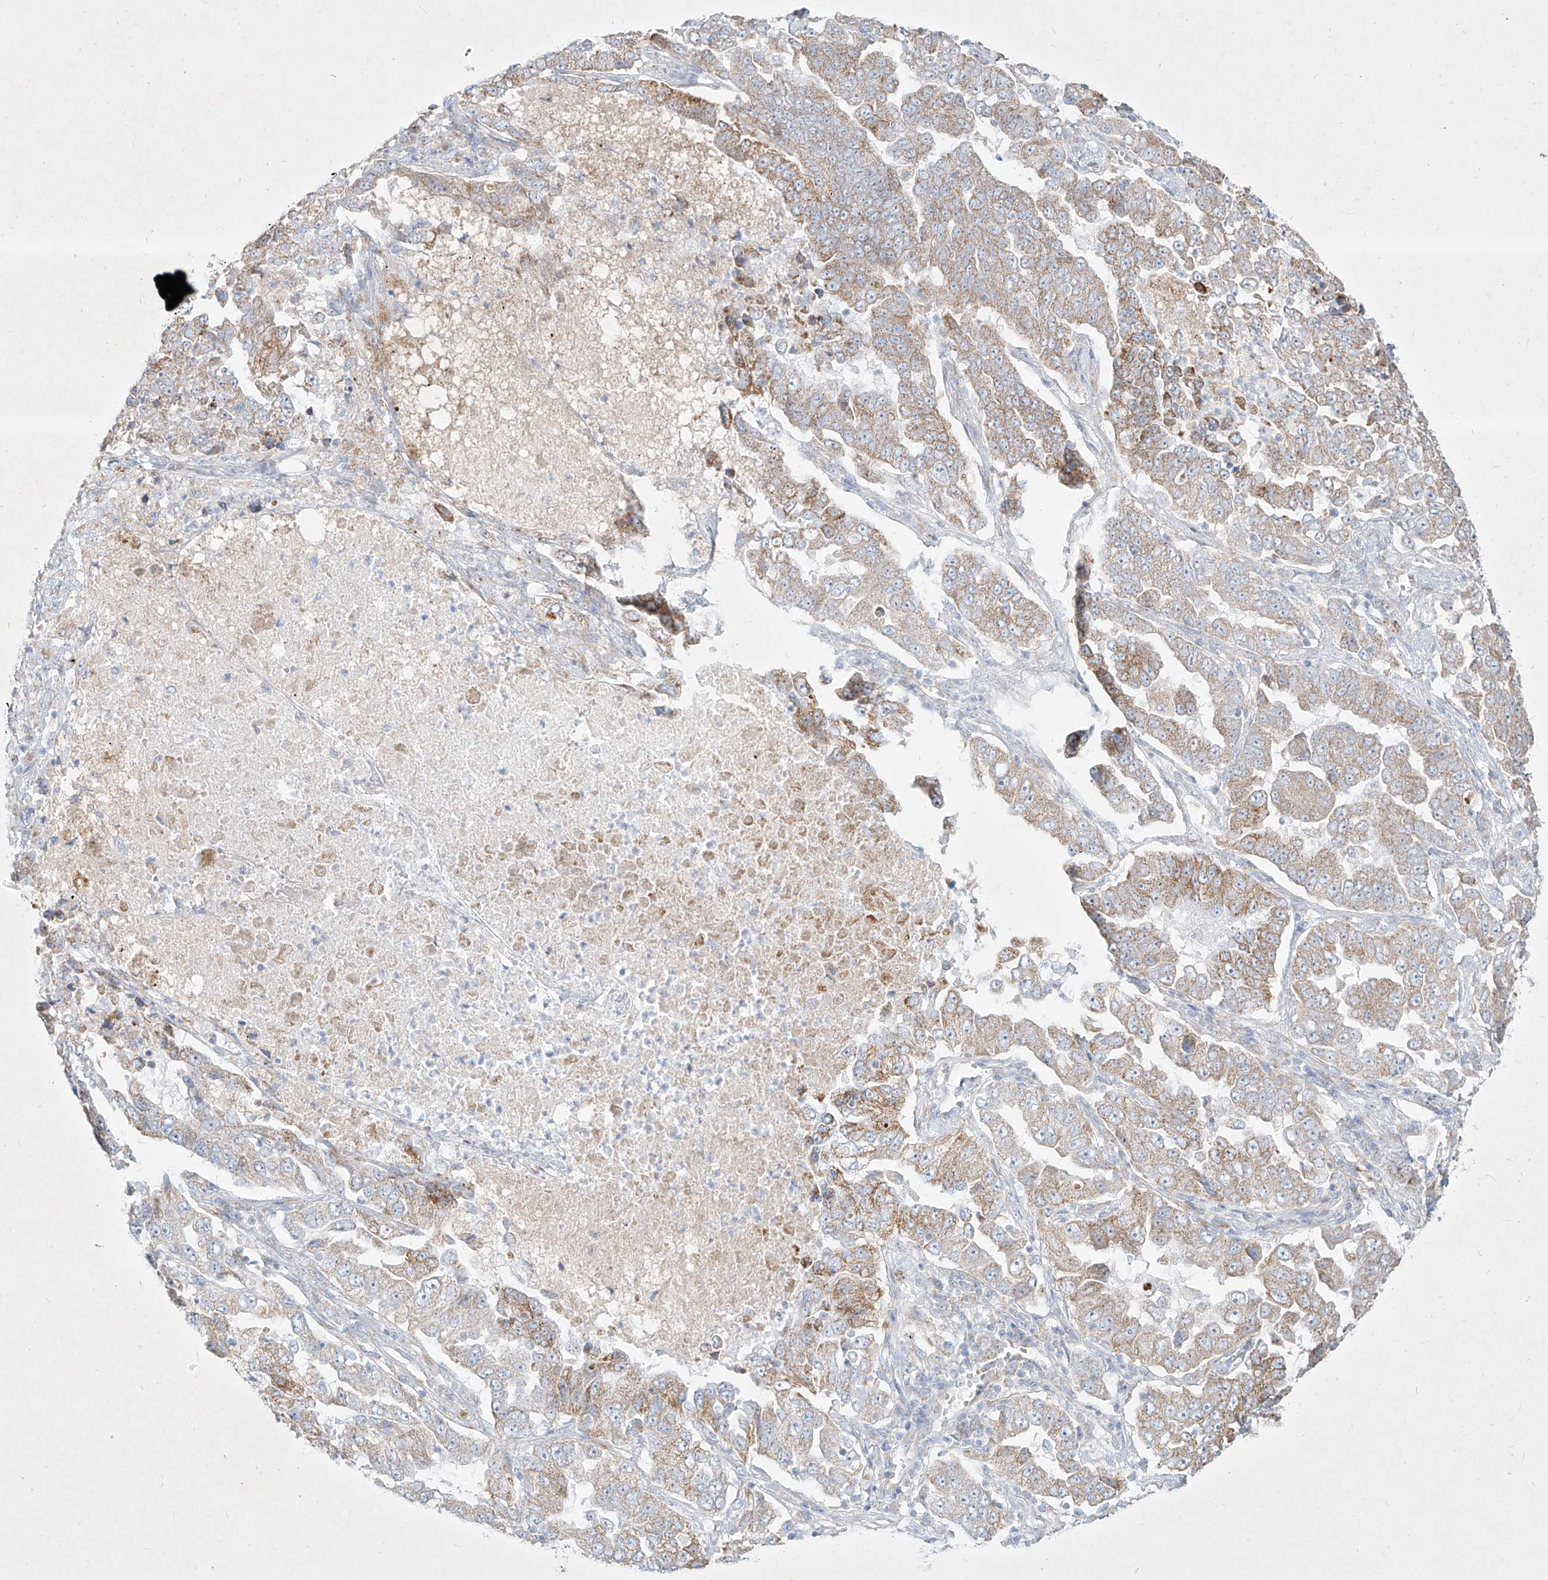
{"staining": {"intensity": "moderate", "quantity": "25%-75%", "location": "cytoplasmic/membranous"}, "tissue": "lung cancer", "cell_type": "Tumor cells", "image_type": "cancer", "snomed": [{"axis": "morphology", "description": "Adenocarcinoma, NOS"}, {"axis": "topography", "description": "Lung"}], "caption": "IHC micrograph of human lung adenocarcinoma stained for a protein (brown), which exhibits medium levels of moderate cytoplasmic/membranous expression in approximately 25%-75% of tumor cells.", "gene": "MTX2", "patient": {"sex": "female", "age": 51}}